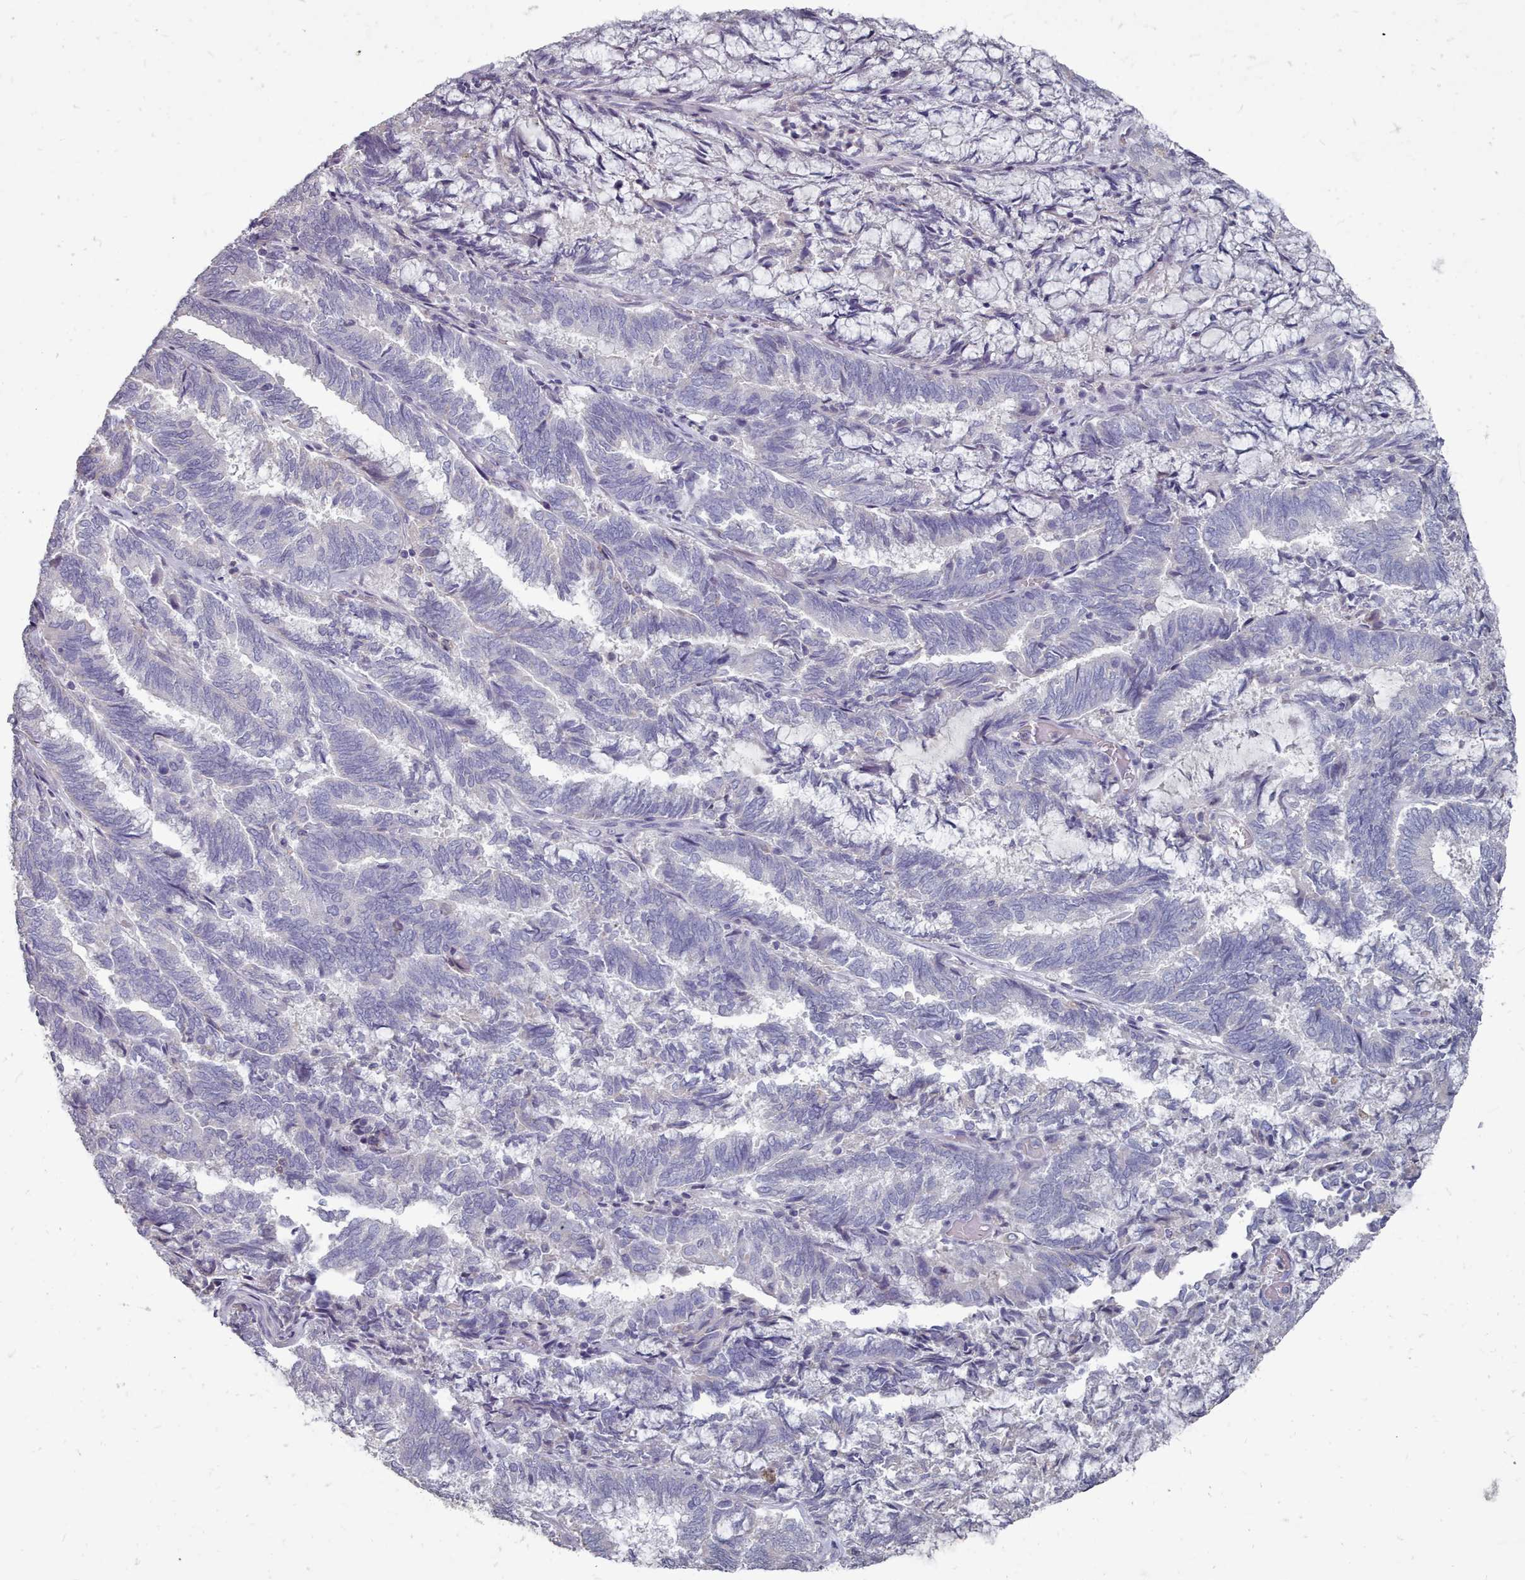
{"staining": {"intensity": "negative", "quantity": "none", "location": "none"}, "tissue": "endometrial cancer", "cell_type": "Tumor cells", "image_type": "cancer", "snomed": [{"axis": "morphology", "description": "Adenocarcinoma, NOS"}, {"axis": "topography", "description": "Endometrium"}], "caption": "Immunohistochemistry of human adenocarcinoma (endometrial) shows no positivity in tumor cells.", "gene": "OTULINL", "patient": {"sex": "female", "age": 80}}